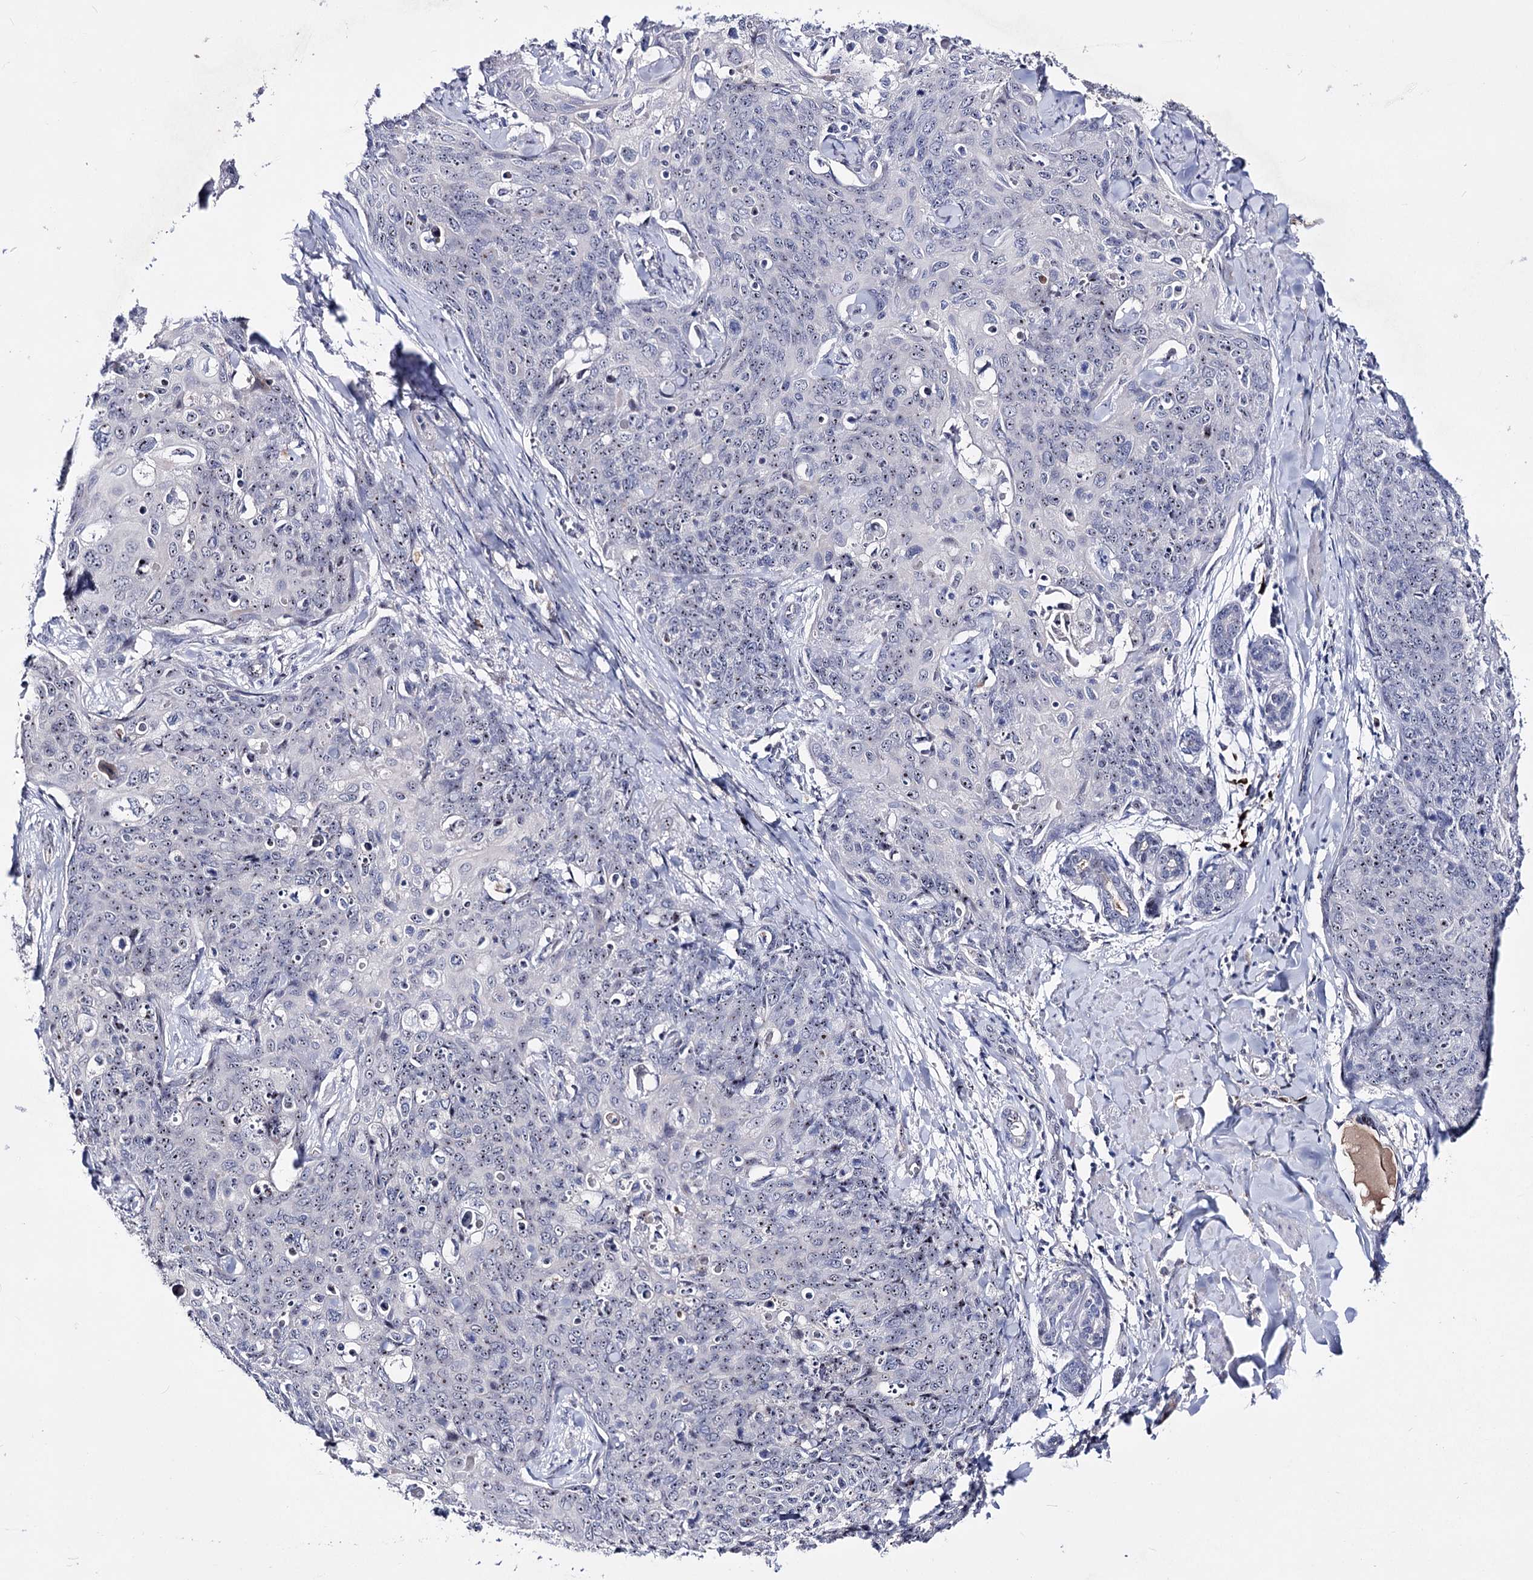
{"staining": {"intensity": "moderate", "quantity": ">75%", "location": "nuclear"}, "tissue": "skin cancer", "cell_type": "Tumor cells", "image_type": "cancer", "snomed": [{"axis": "morphology", "description": "Squamous cell carcinoma, NOS"}, {"axis": "topography", "description": "Skin"}, {"axis": "topography", "description": "Vulva"}], "caption": "Immunohistochemical staining of human skin cancer demonstrates medium levels of moderate nuclear protein staining in approximately >75% of tumor cells. (Brightfield microscopy of DAB IHC at high magnification).", "gene": "PCGF5", "patient": {"sex": "female", "age": 85}}